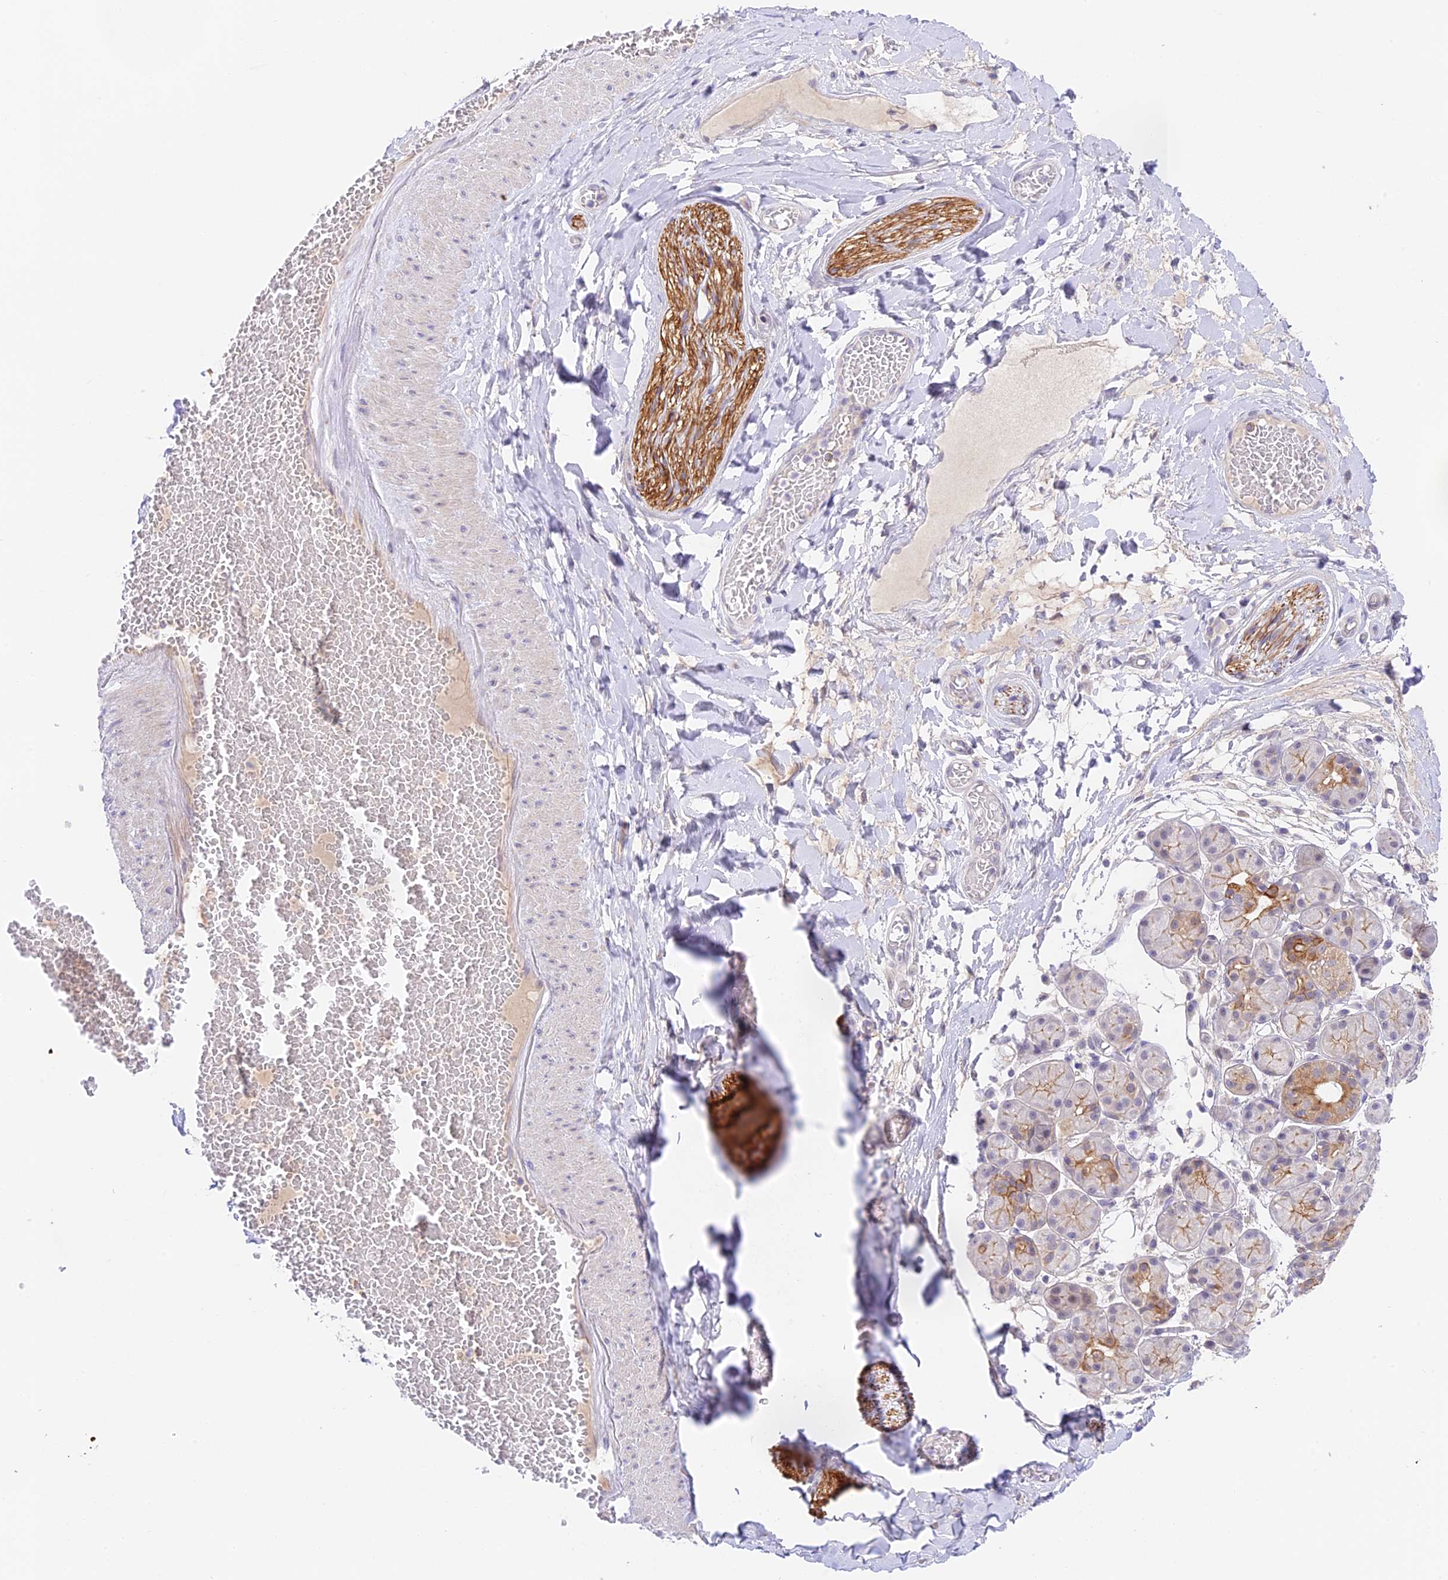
{"staining": {"intensity": "negative", "quantity": "none", "location": "none"}, "tissue": "adipose tissue", "cell_type": "Adipocytes", "image_type": "normal", "snomed": [{"axis": "morphology", "description": "Normal tissue, NOS"}, {"axis": "topography", "description": "Salivary gland"}, {"axis": "topography", "description": "Peripheral nerve tissue"}], "caption": "IHC photomicrograph of unremarkable adipose tissue stained for a protein (brown), which reveals no staining in adipocytes. (Brightfield microscopy of DAB (3,3'-diaminobenzidine) immunohistochemistry (IHC) at high magnification).", "gene": "CAMSAP3", "patient": {"sex": "male", "age": 62}}